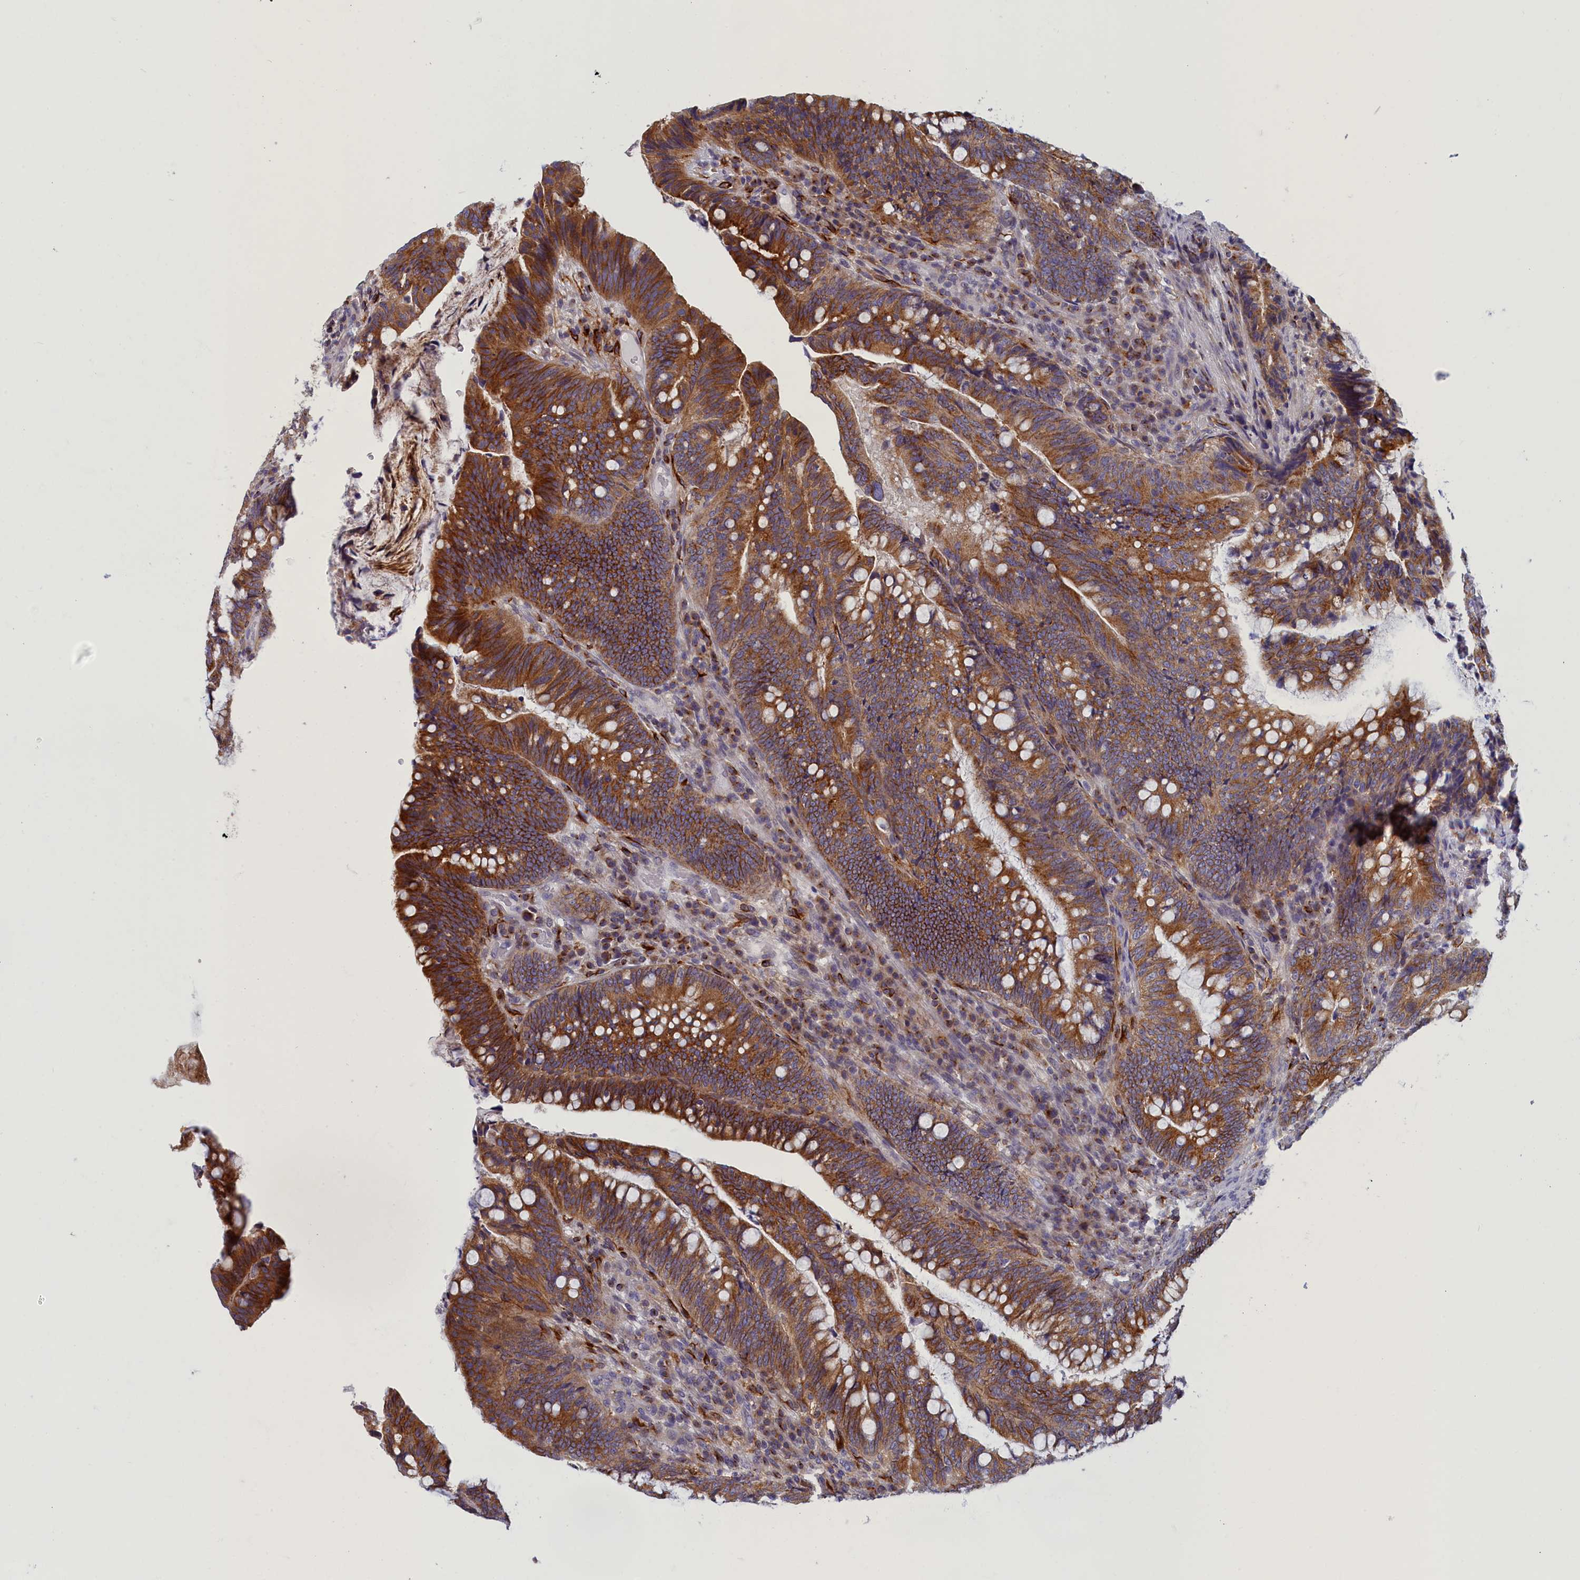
{"staining": {"intensity": "strong", "quantity": ">75%", "location": "cytoplasmic/membranous"}, "tissue": "colorectal cancer", "cell_type": "Tumor cells", "image_type": "cancer", "snomed": [{"axis": "morphology", "description": "Adenocarcinoma, NOS"}, {"axis": "topography", "description": "Colon"}], "caption": "High-power microscopy captured an immunohistochemistry (IHC) image of colorectal cancer (adenocarcinoma), revealing strong cytoplasmic/membranous expression in approximately >75% of tumor cells.", "gene": "NOL10", "patient": {"sex": "female", "age": 66}}